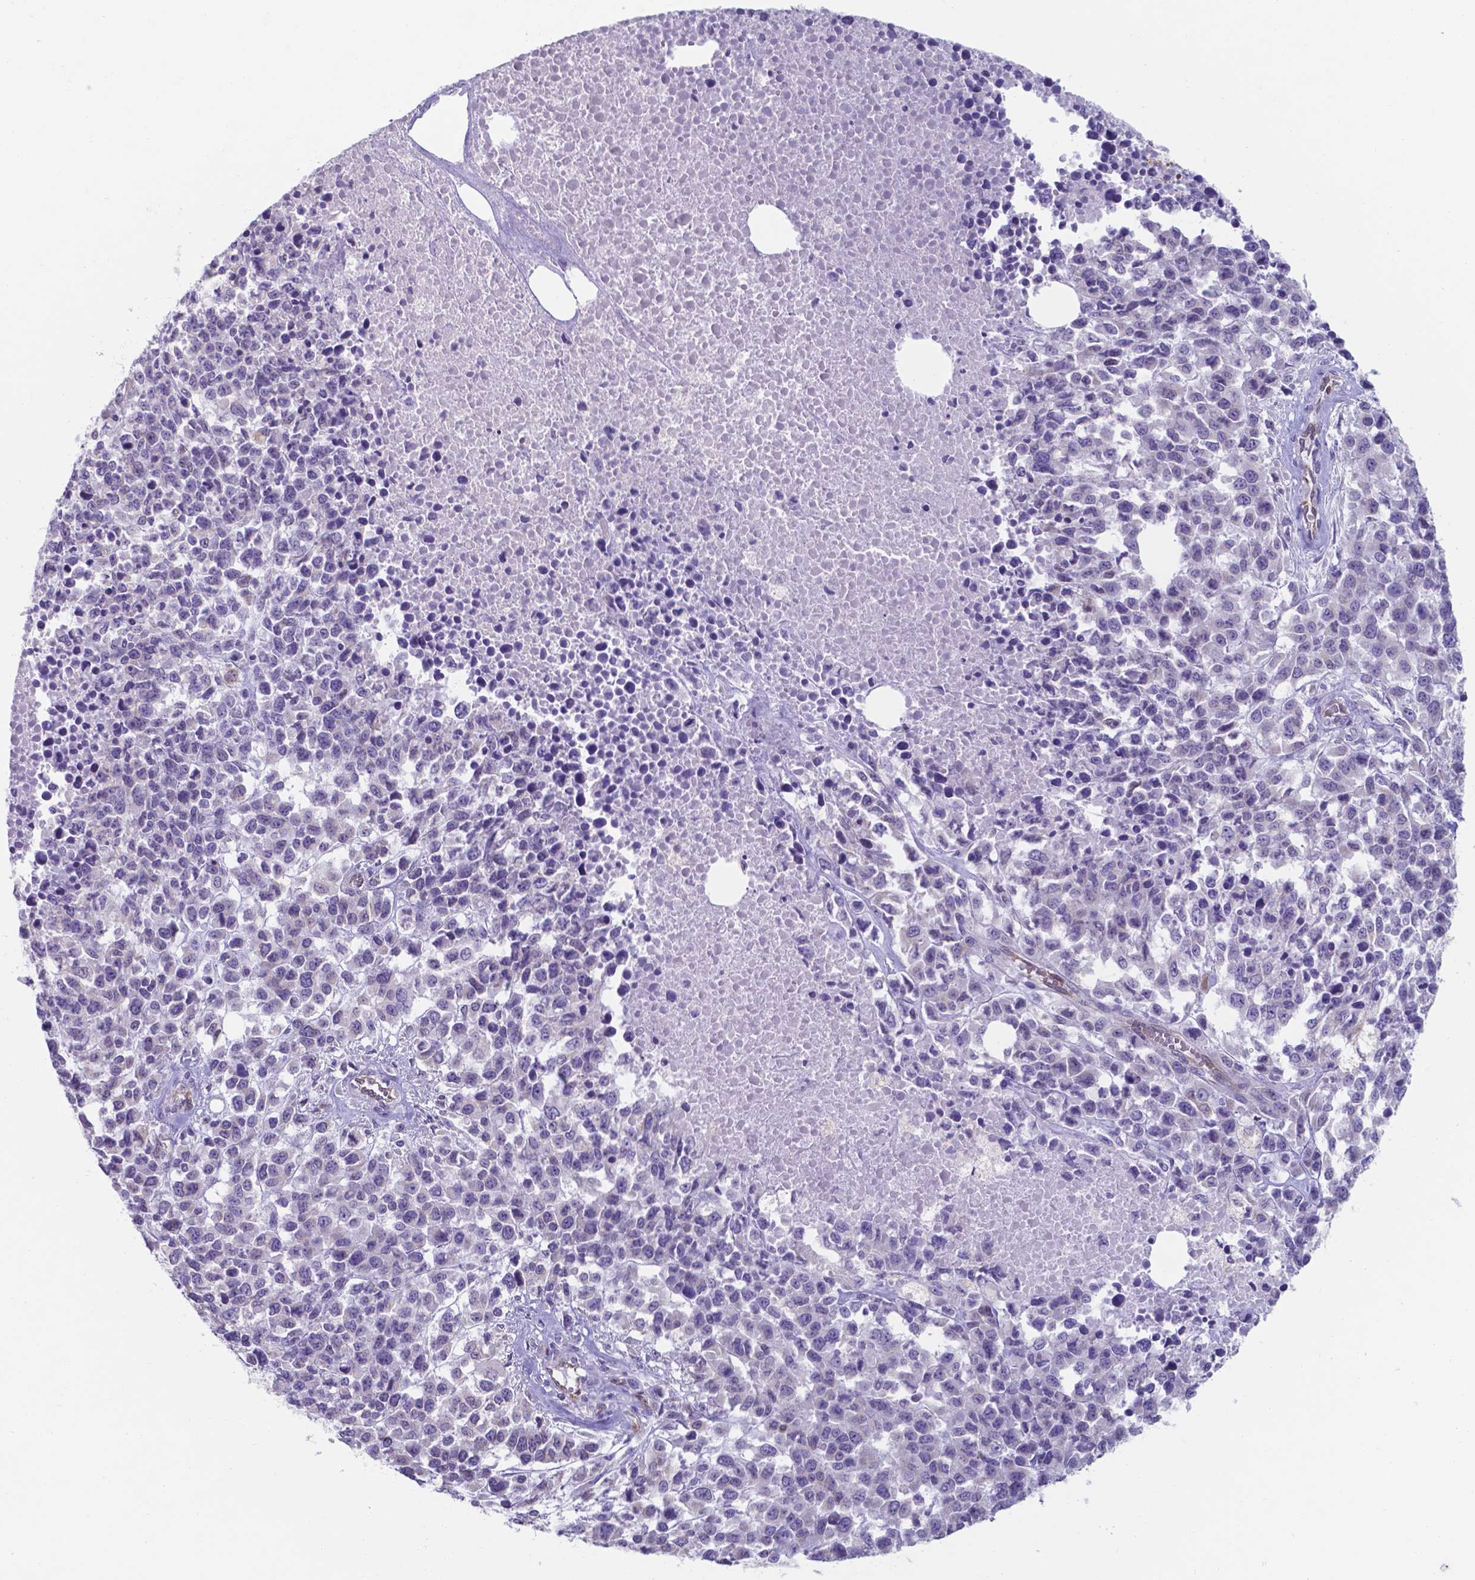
{"staining": {"intensity": "negative", "quantity": "none", "location": "none"}, "tissue": "melanoma", "cell_type": "Tumor cells", "image_type": "cancer", "snomed": [{"axis": "morphology", "description": "Malignant melanoma, Metastatic site"}, {"axis": "topography", "description": "Skin"}], "caption": "A micrograph of human malignant melanoma (metastatic site) is negative for staining in tumor cells.", "gene": "UBE2J1", "patient": {"sex": "male", "age": 84}}